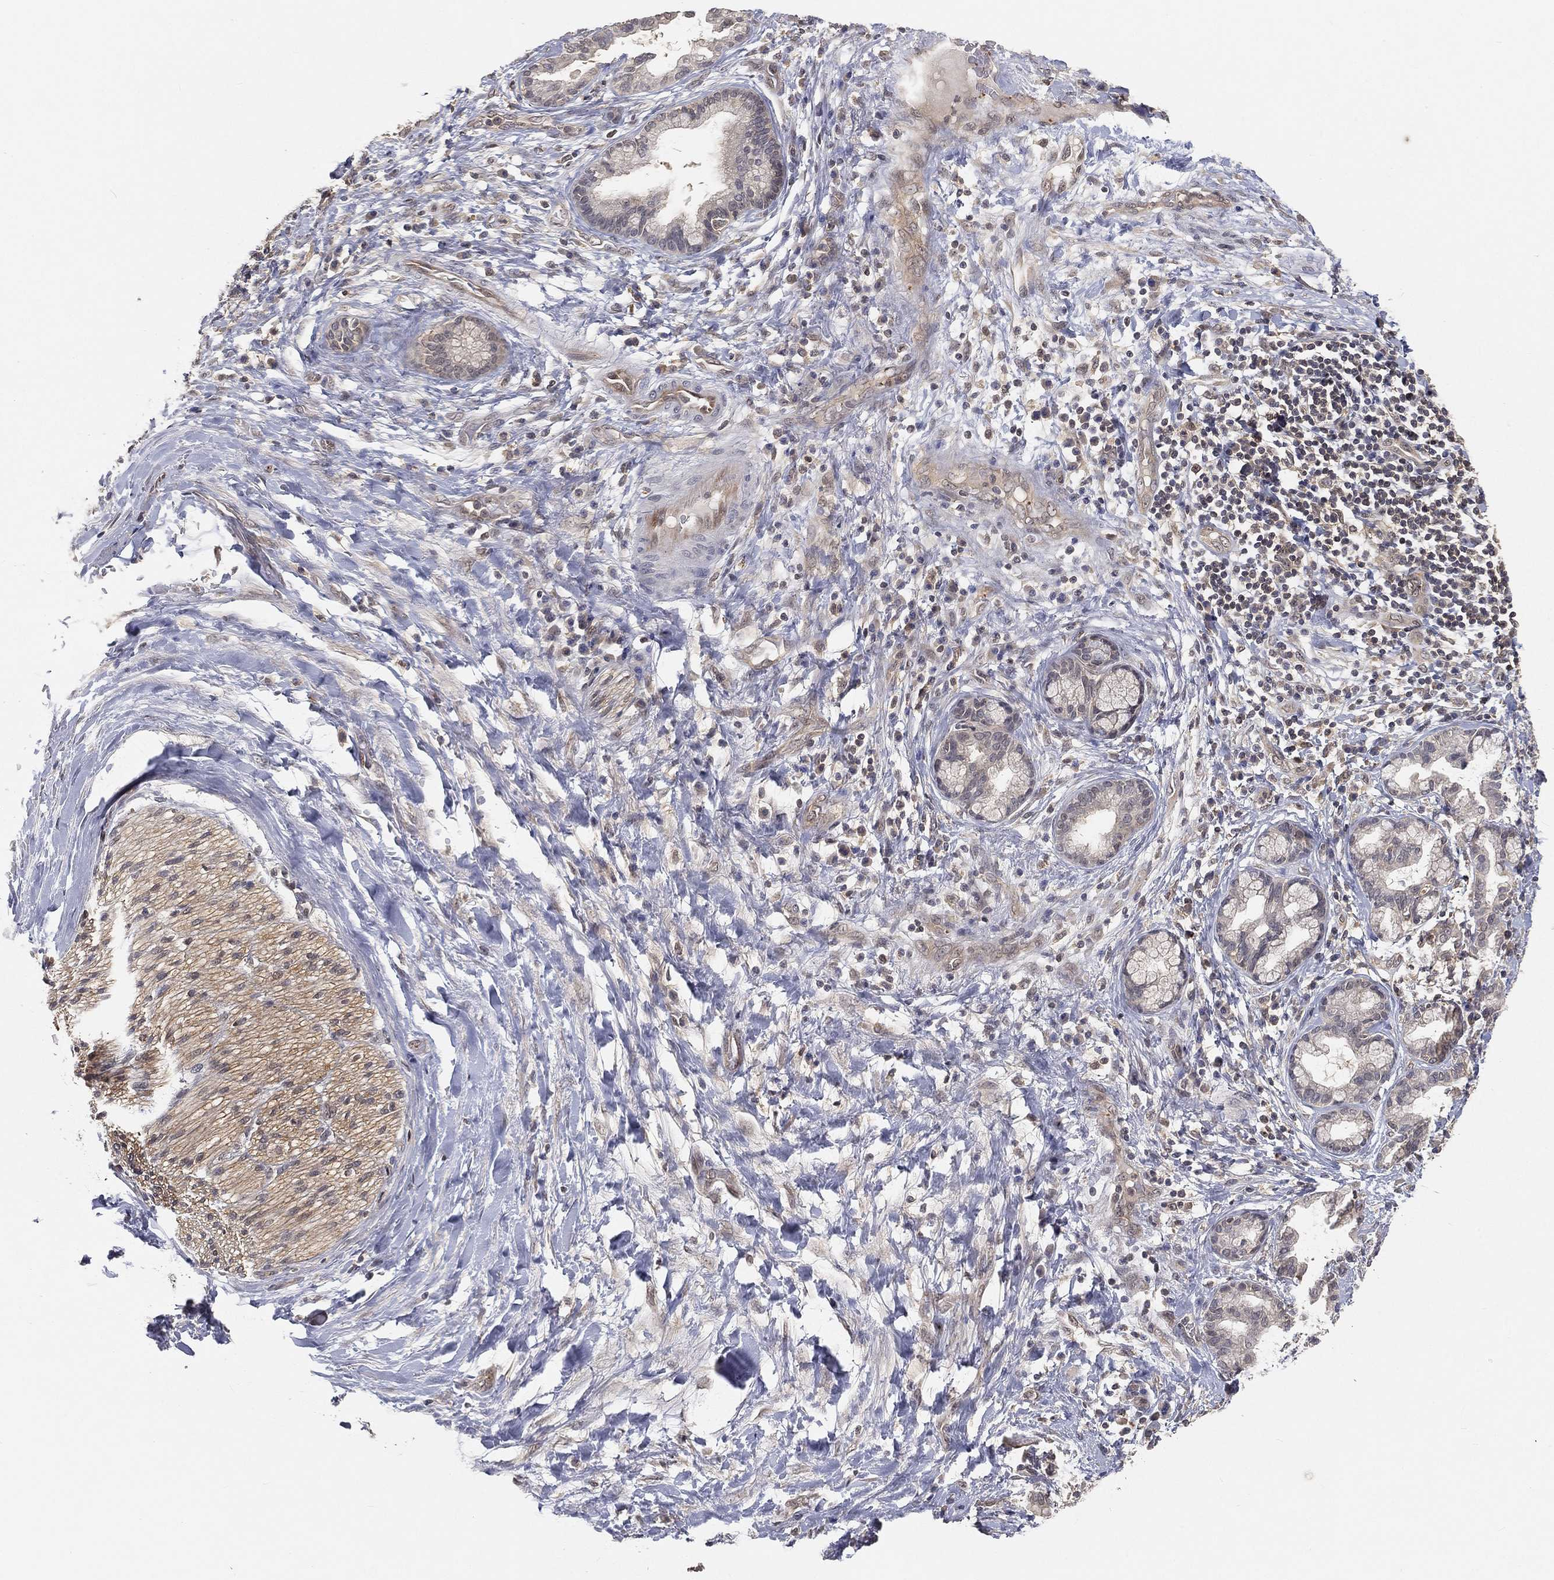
{"staining": {"intensity": "negative", "quantity": "none", "location": "none"}, "tissue": "liver cancer", "cell_type": "Tumor cells", "image_type": "cancer", "snomed": [{"axis": "morphology", "description": "Cholangiocarcinoma"}, {"axis": "topography", "description": "Liver"}], "caption": "Immunohistochemistry of liver cancer reveals no staining in tumor cells.", "gene": "MAPK1", "patient": {"sex": "female", "age": 73}}